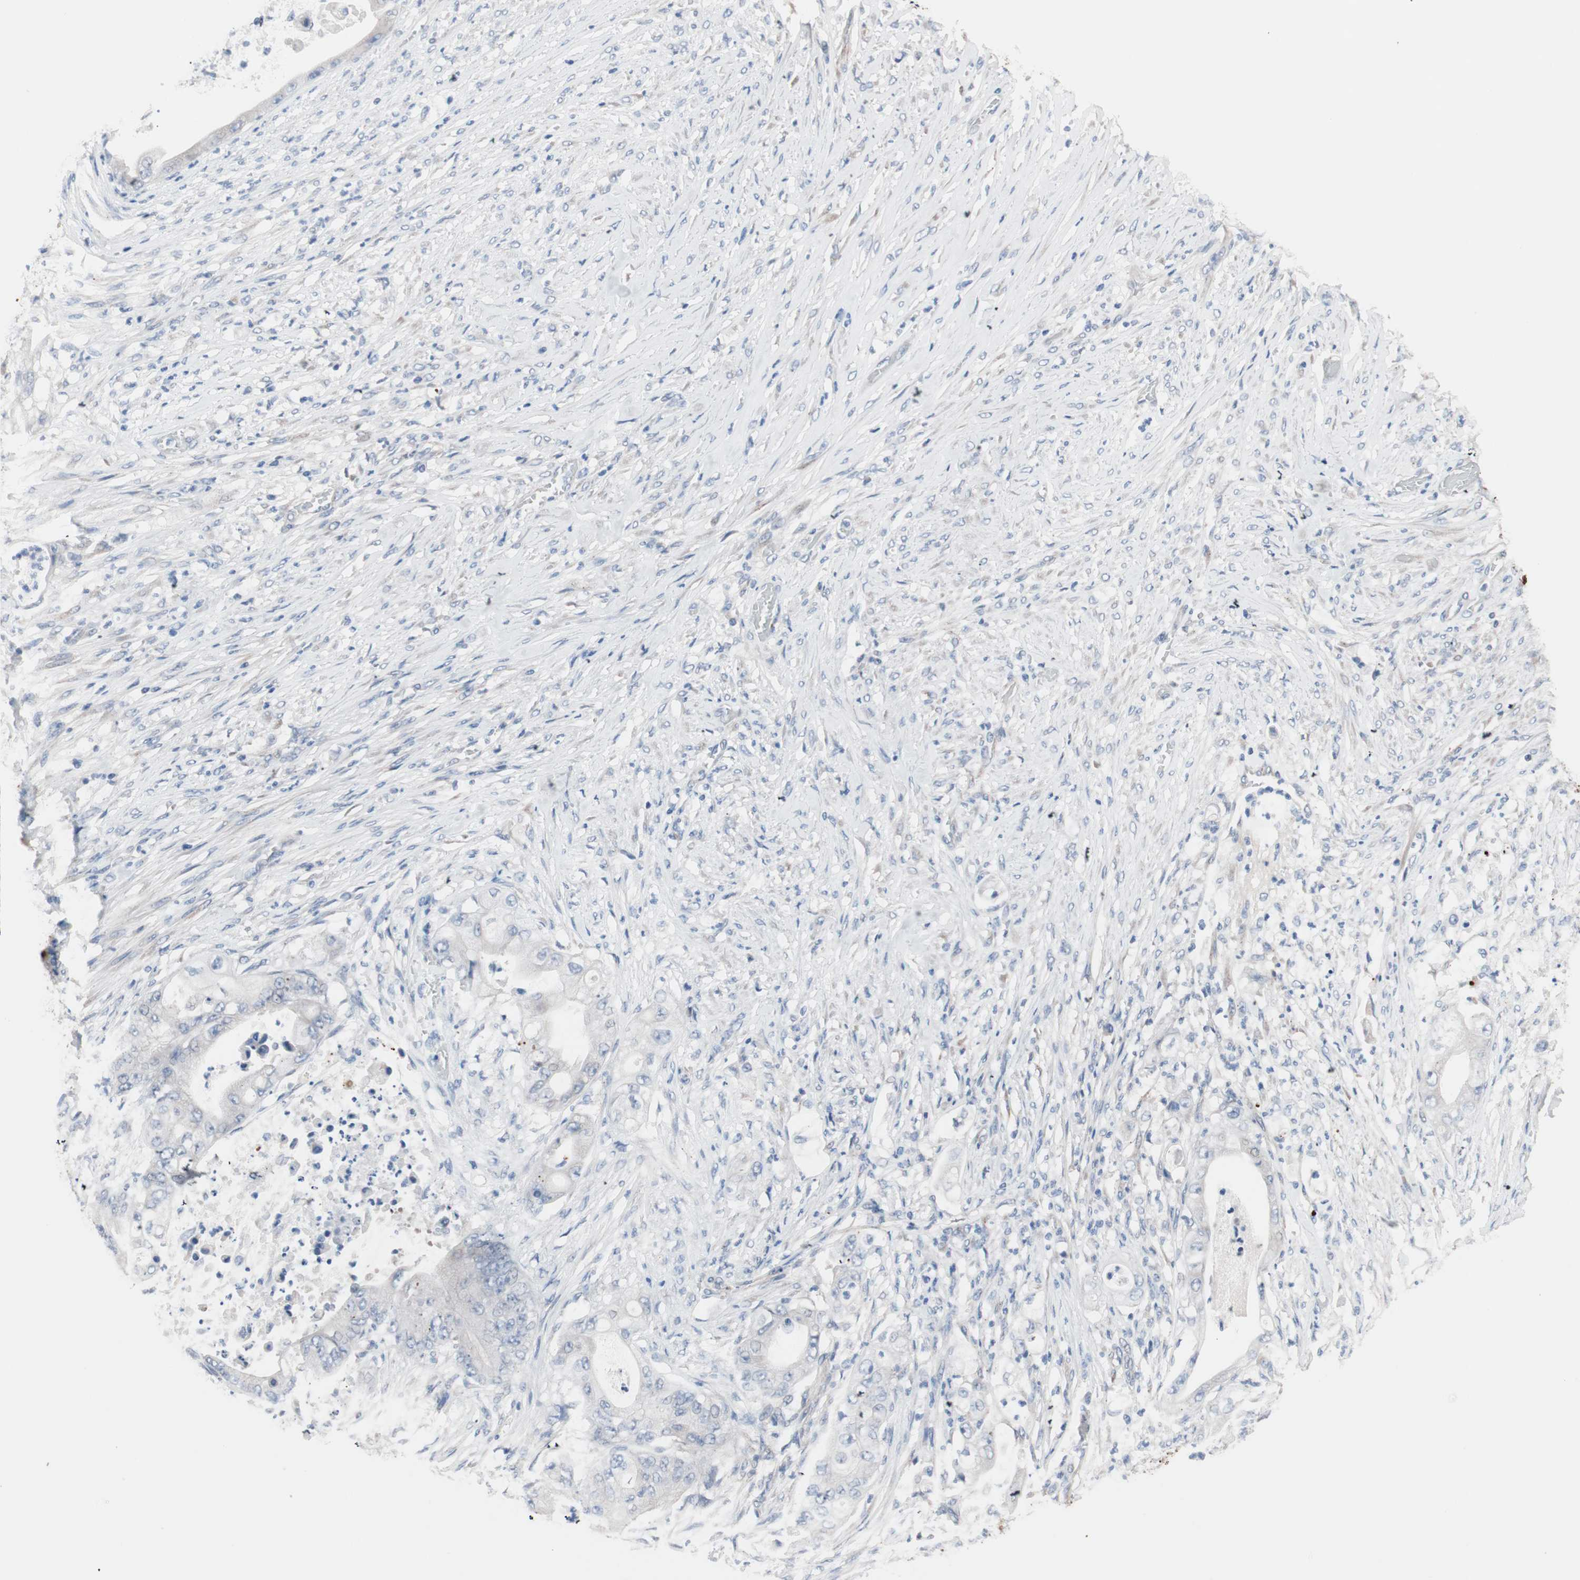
{"staining": {"intensity": "weak", "quantity": "25%-75%", "location": "cytoplasmic/membranous"}, "tissue": "stomach cancer", "cell_type": "Tumor cells", "image_type": "cancer", "snomed": [{"axis": "morphology", "description": "Adenocarcinoma, NOS"}, {"axis": "topography", "description": "Stomach"}], "caption": "Immunohistochemistry micrograph of neoplastic tissue: human stomach cancer (adenocarcinoma) stained using IHC exhibits low levels of weak protein expression localized specifically in the cytoplasmic/membranous of tumor cells, appearing as a cytoplasmic/membranous brown color.", "gene": "ULBP1", "patient": {"sex": "female", "age": 73}}